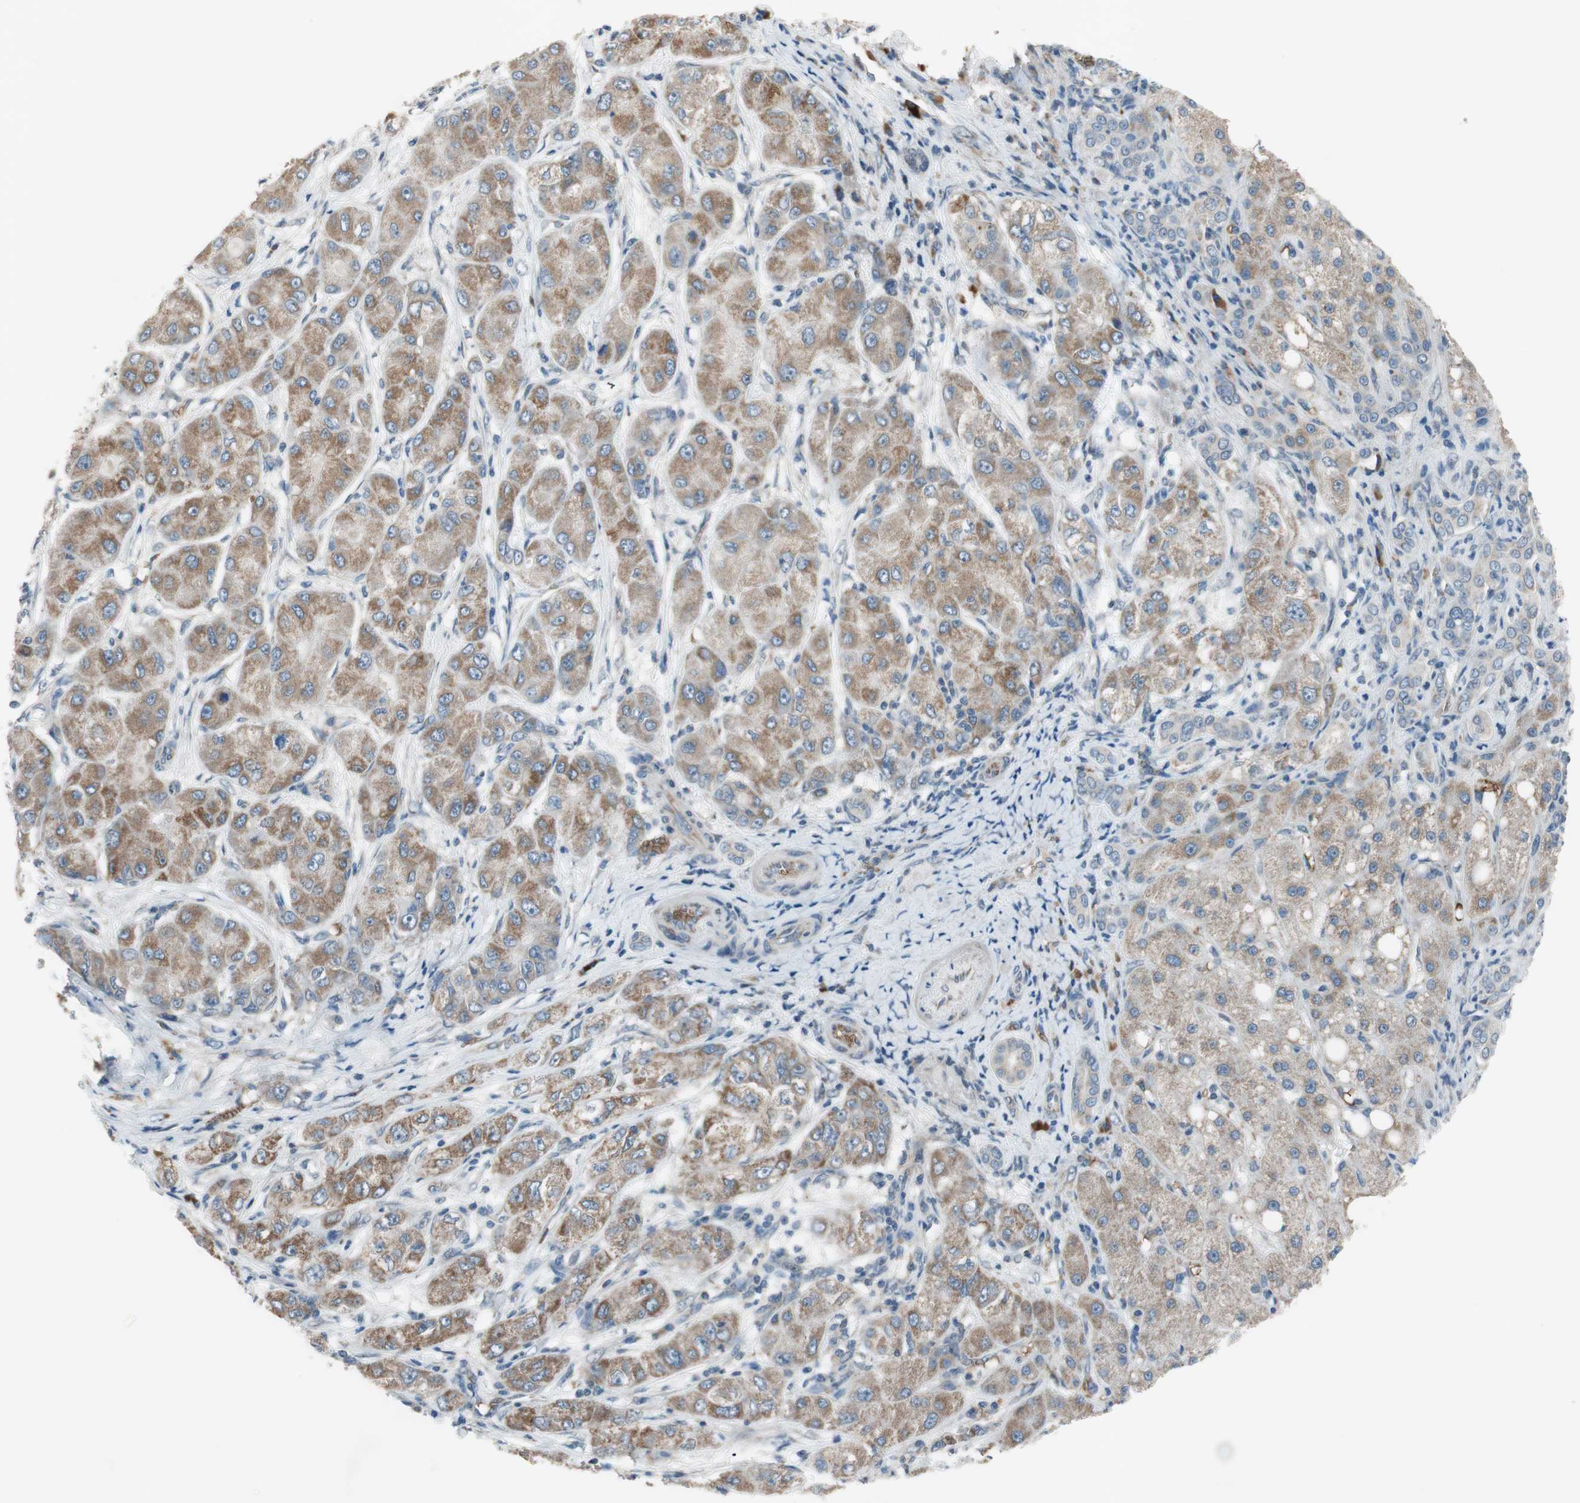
{"staining": {"intensity": "moderate", "quantity": ">75%", "location": "cytoplasmic/membranous"}, "tissue": "liver cancer", "cell_type": "Tumor cells", "image_type": "cancer", "snomed": [{"axis": "morphology", "description": "Carcinoma, Hepatocellular, NOS"}, {"axis": "topography", "description": "Liver"}], "caption": "Brown immunohistochemical staining in liver cancer (hepatocellular carcinoma) exhibits moderate cytoplasmic/membranous positivity in approximately >75% of tumor cells. (Stains: DAB in brown, nuclei in blue, Microscopy: brightfield microscopy at high magnification).", "gene": "GYPC", "patient": {"sex": "male", "age": 80}}